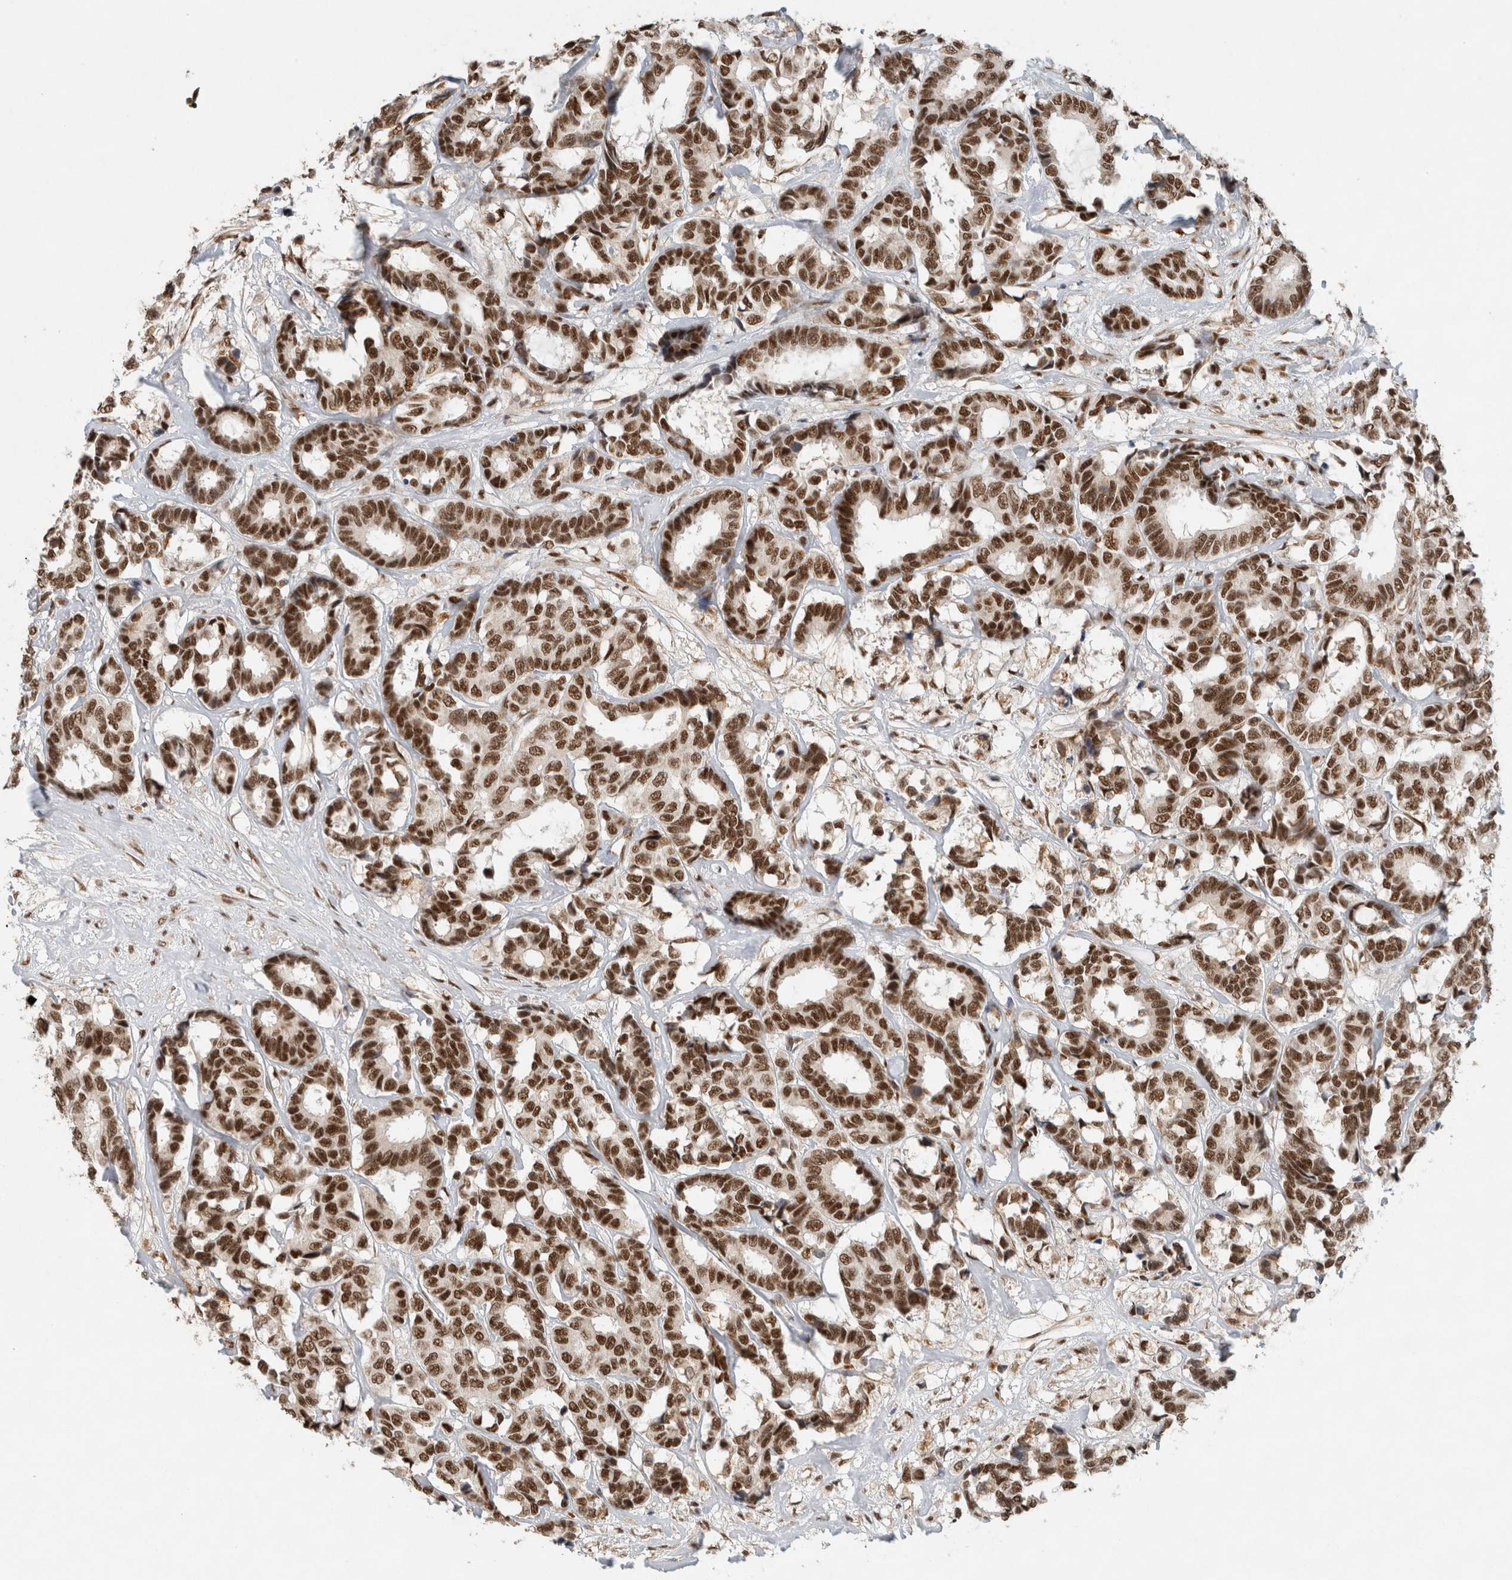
{"staining": {"intensity": "strong", "quantity": ">75%", "location": "nuclear"}, "tissue": "breast cancer", "cell_type": "Tumor cells", "image_type": "cancer", "snomed": [{"axis": "morphology", "description": "Duct carcinoma"}, {"axis": "topography", "description": "Breast"}], "caption": "An image of human invasive ductal carcinoma (breast) stained for a protein exhibits strong nuclear brown staining in tumor cells.", "gene": "DDX42", "patient": {"sex": "female", "age": 87}}